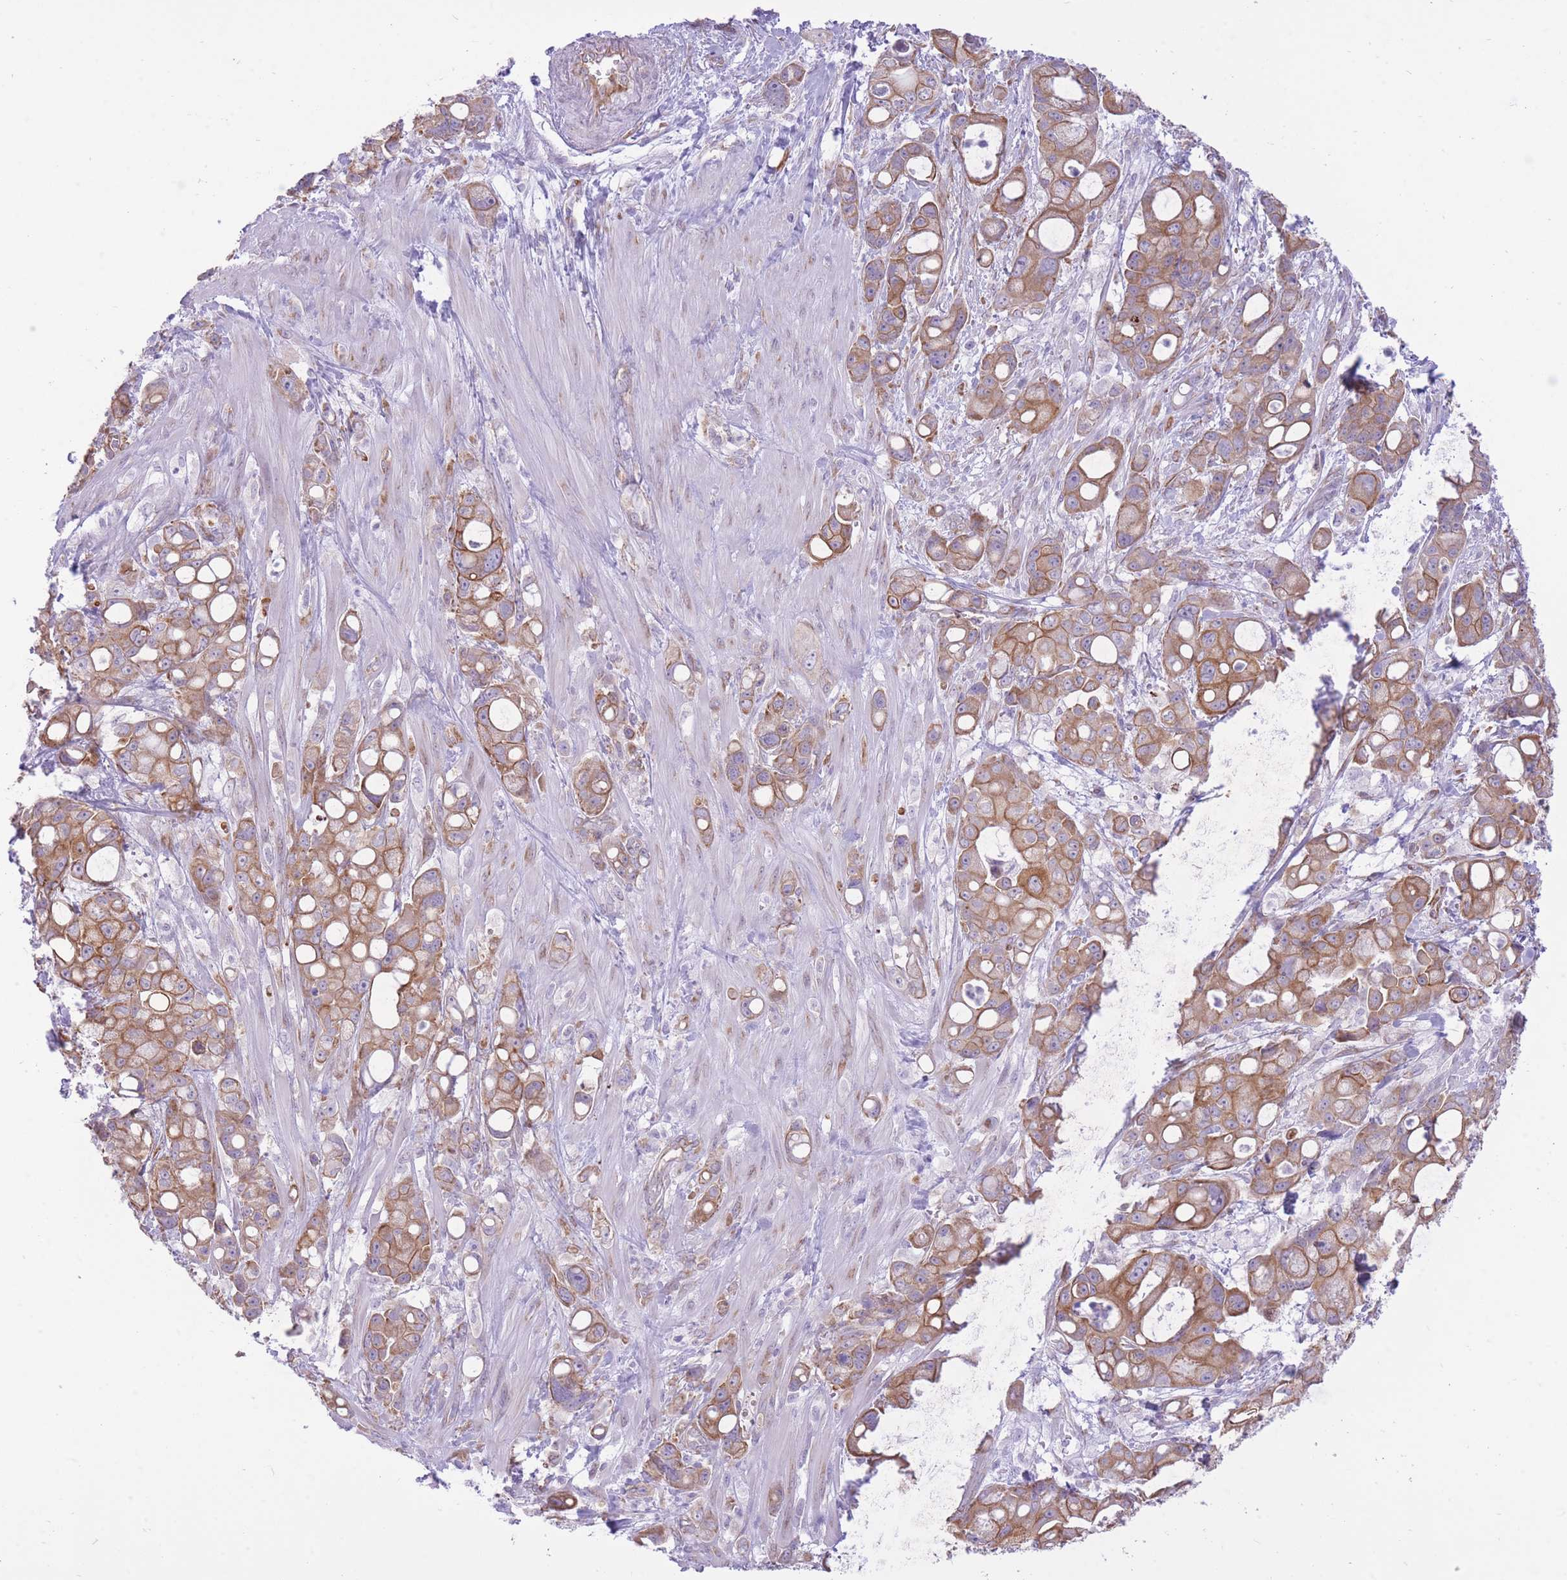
{"staining": {"intensity": "moderate", "quantity": ">75%", "location": "cytoplasmic/membranous"}, "tissue": "pancreatic cancer", "cell_type": "Tumor cells", "image_type": "cancer", "snomed": [{"axis": "morphology", "description": "Adenocarcinoma, NOS"}, {"axis": "topography", "description": "Pancreas"}], "caption": "Protein analysis of pancreatic adenocarcinoma tissue shows moderate cytoplasmic/membranous expression in about >75% of tumor cells. (DAB = brown stain, brightfield microscopy at high magnification).", "gene": "ZNF501", "patient": {"sex": "male", "age": 68}}